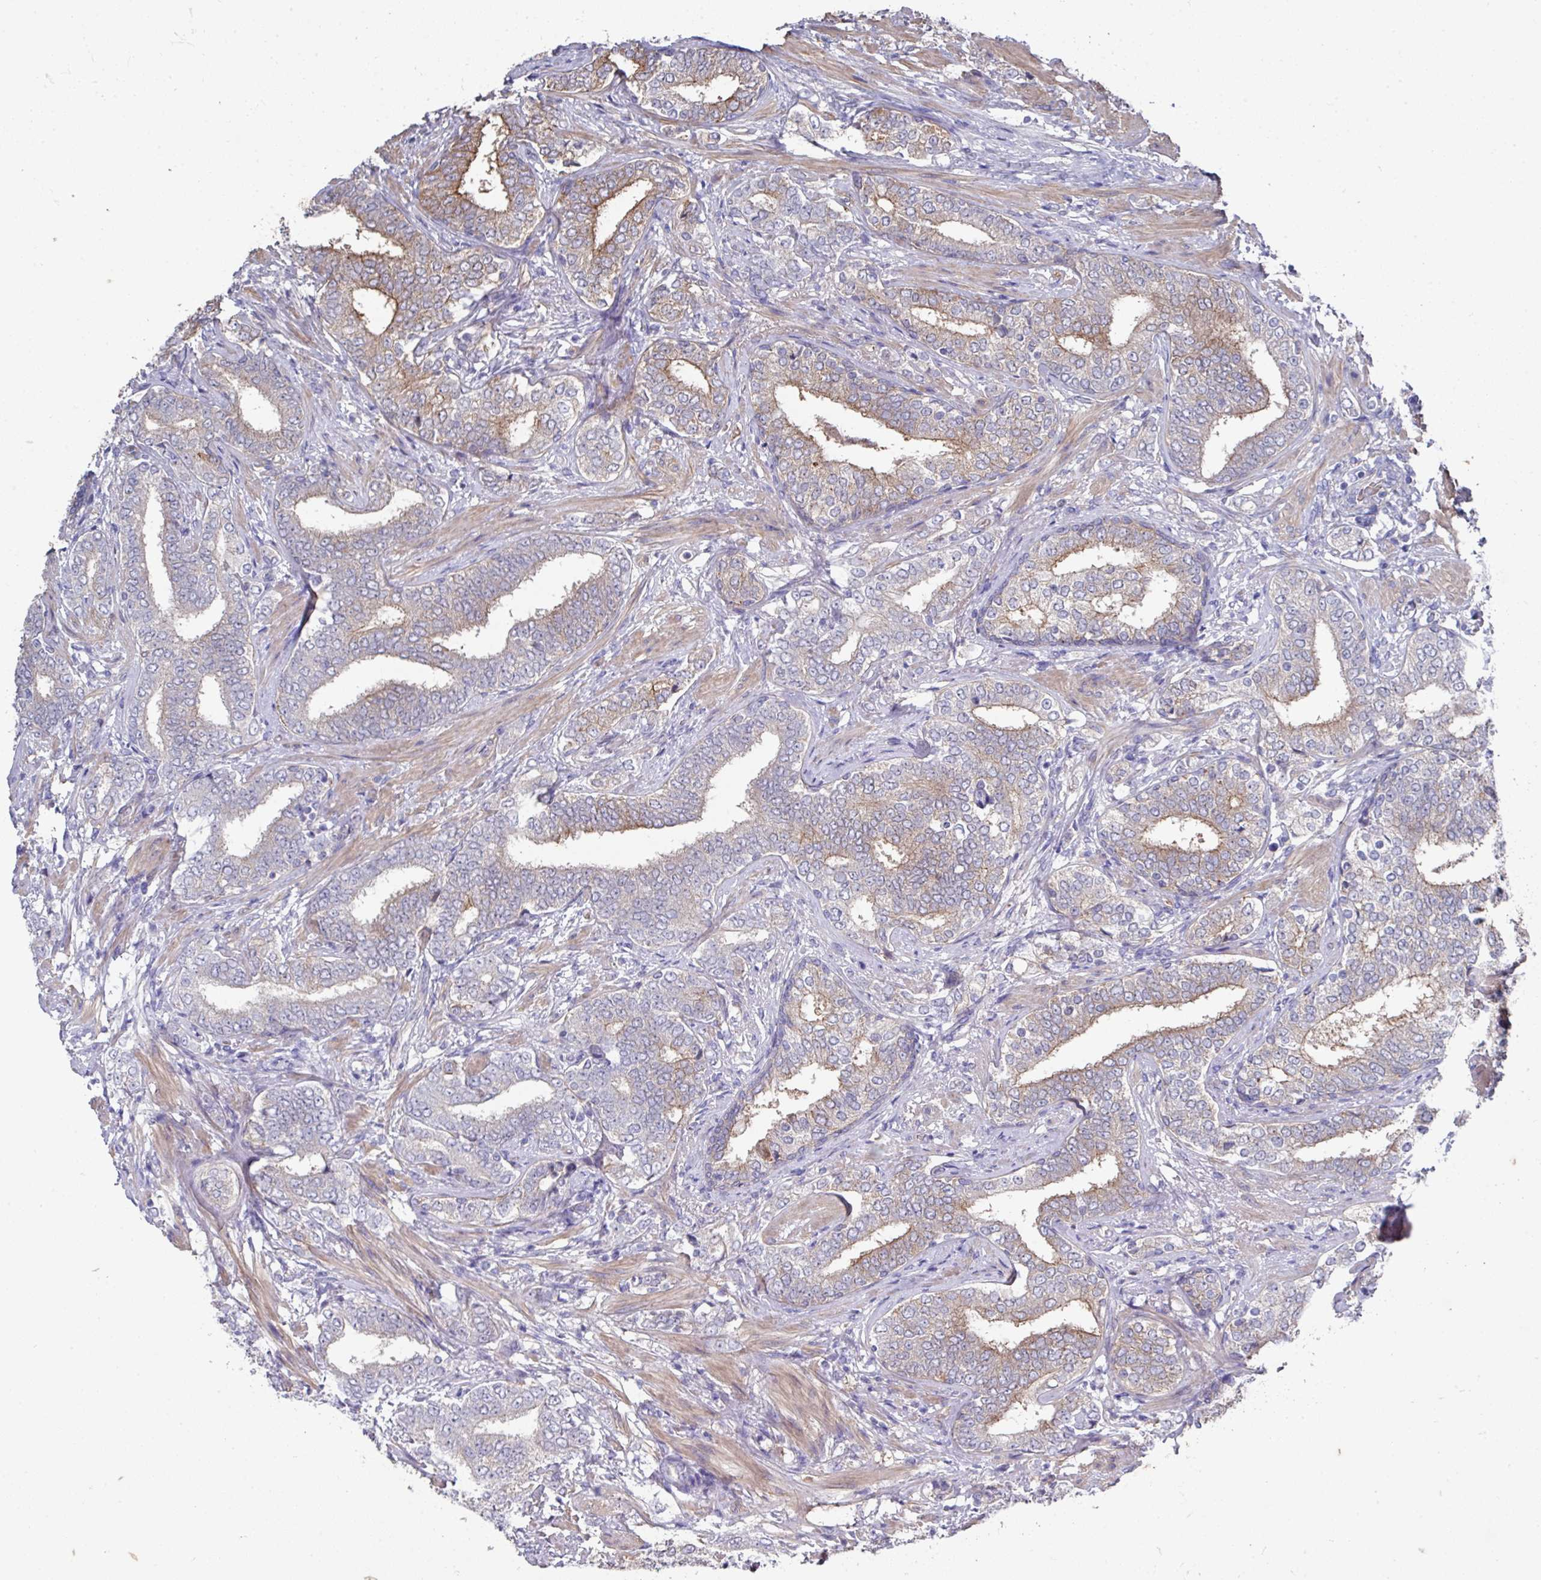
{"staining": {"intensity": "moderate", "quantity": "<25%", "location": "cytoplasmic/membranous"}, "tissue": "prostate cancer", "cell_type": "Tumor cells", "image_type": "cancer", "snomed": [{"axis": "morphology", "description": "Adenocarcinoma, High grade"}, {"axis": "topography", "description": "Prostate"}], "caption": "Prostate cancer stained for a protein (brown) displays moderate cytoplasmic/membranous positive positivity in about <25% of tumor cells.", "gene": "PRR5", "patient": {"sex": "male", "age": 72}}